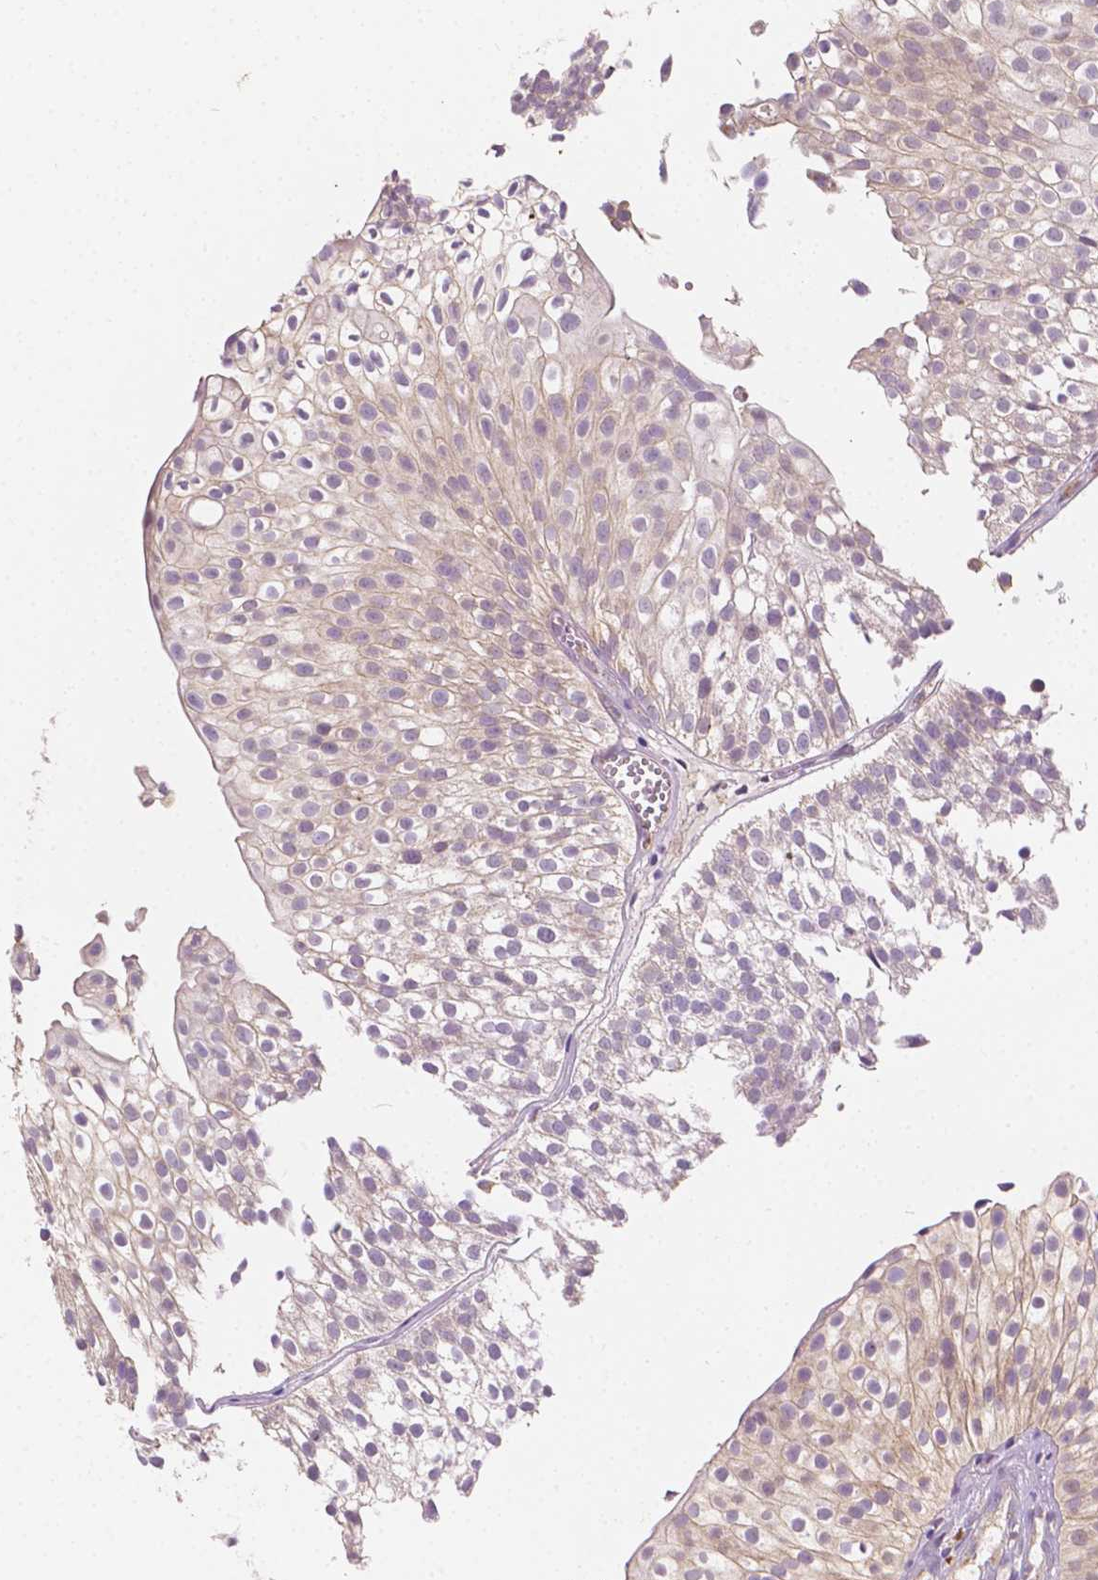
{"staining": {"intensity": "weak", "quantity": "<25%", "location": "cytoplasmic/membranous"}, "tissue": "urothelial cancer", "cell_type": "Tumor cells", "image_type": "cancer", "snomed": [{"axis": "morphology", "description": "Urothelial carcinoma, Low grade"}, {"axis": "topography", "description": "Urinary bladder"}], "caption": "Immunohistochemistry image of neoplastic tissue: human urothelial cancer stained with DAB exhibits no significant protein positivity in tumor cells. Nuclei are stained in blue.", "gene": "SLC22A4", "patient": {"sex": "male", "age": 70}}